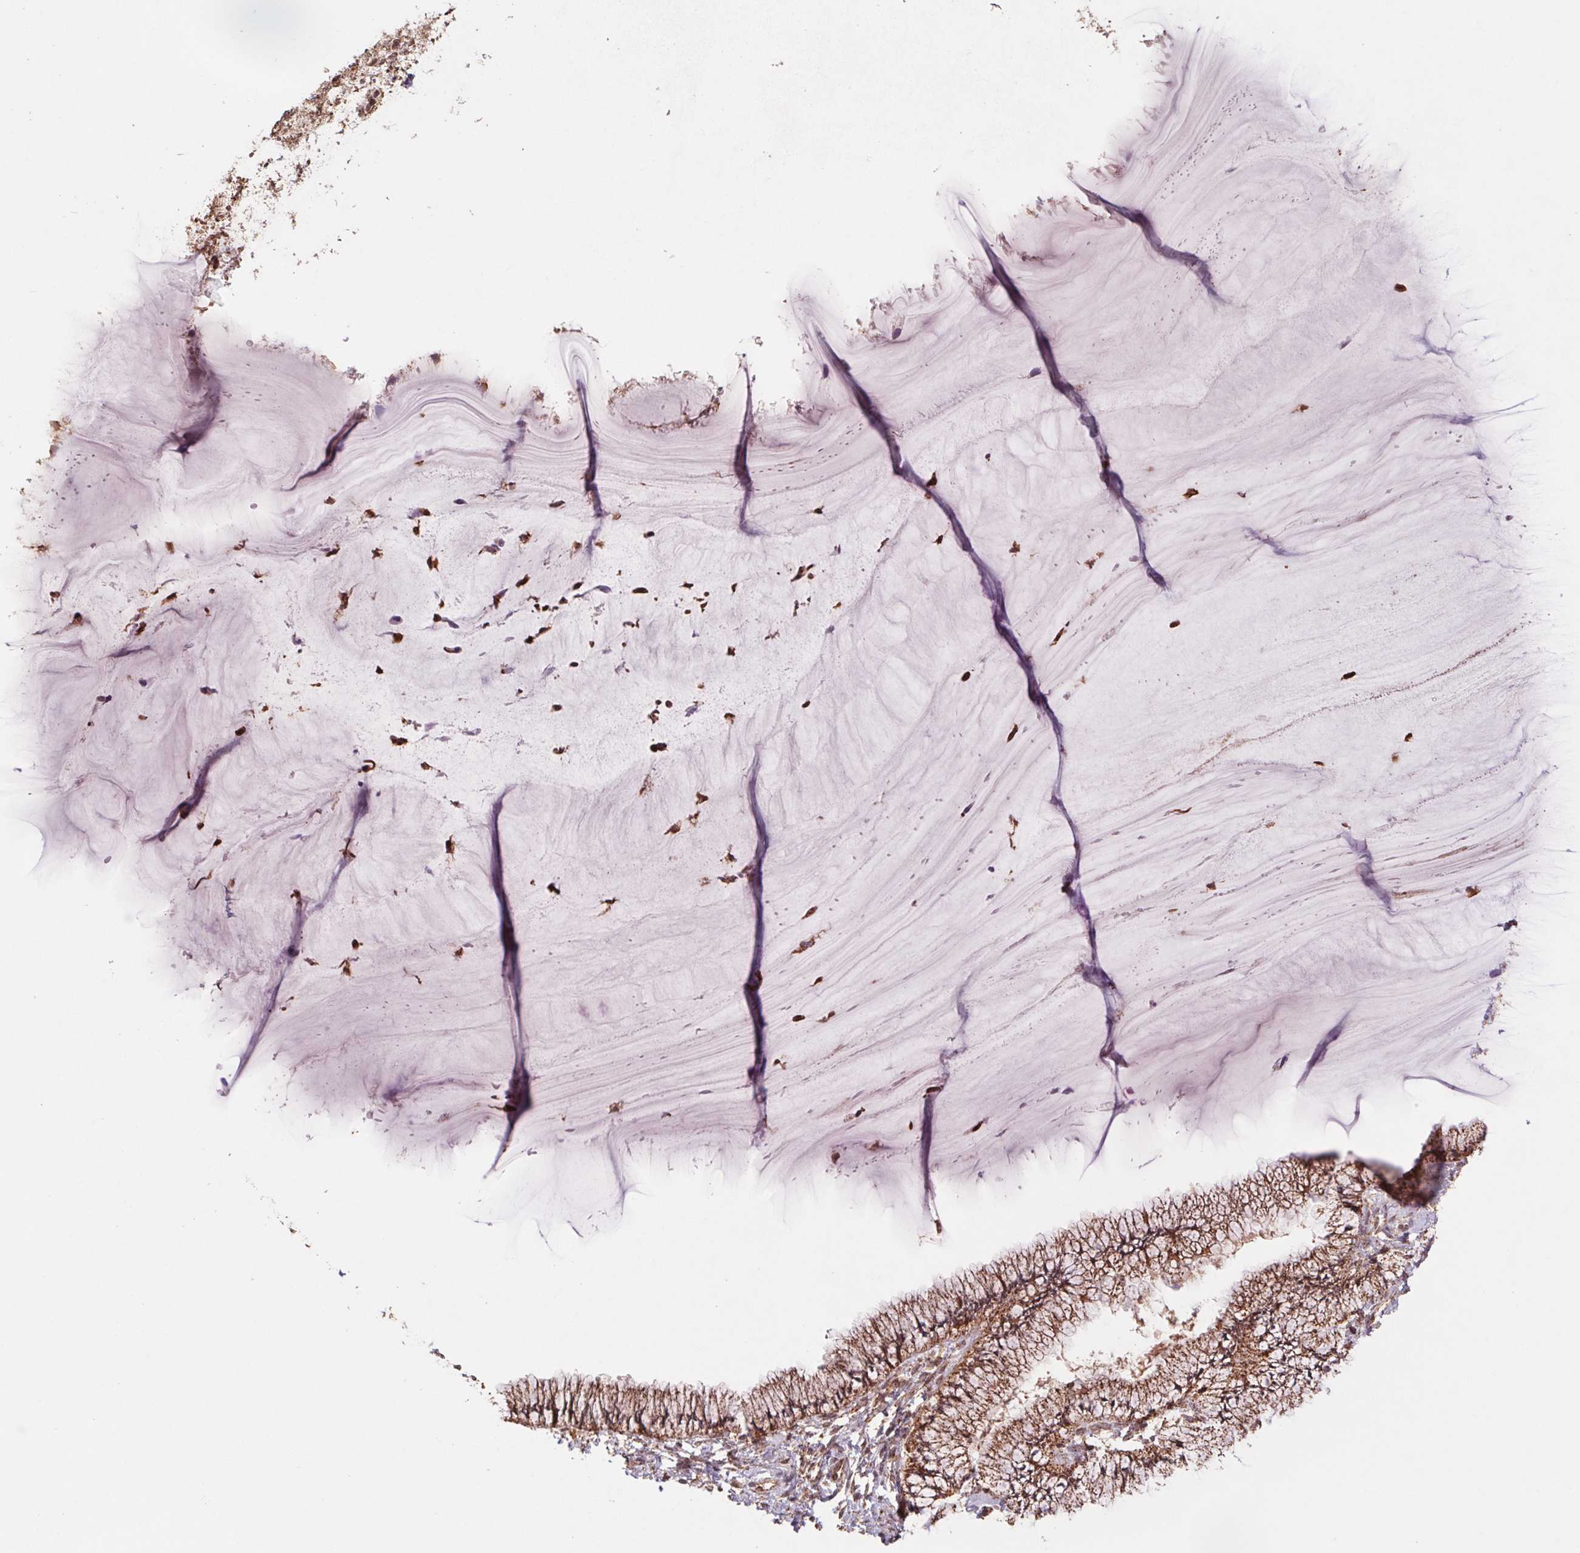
{"staining": {"intensity": "strong", "quantity": ">75%", "location": "cytoplasmic/membranous"}, "tissue": "cervix", "cell_type": "Glandular cells", "image_type": "normal", "snomed": [{"axis": "morphology", "description": "Normal tissue, NOS"}, {"axis": "topography", "description": "Cervix"}], "caption": "The immunohistochemical stain highlights strong cytoplasmic/membranous expression in glandular cells of benign cervix. The staining is performed using DAB brown chromogen to label protein expression. The nuclei are counter-stained blue using hematoxylin.", "gene": "URM1", "patient": {"sex": "female", "age": 37}}